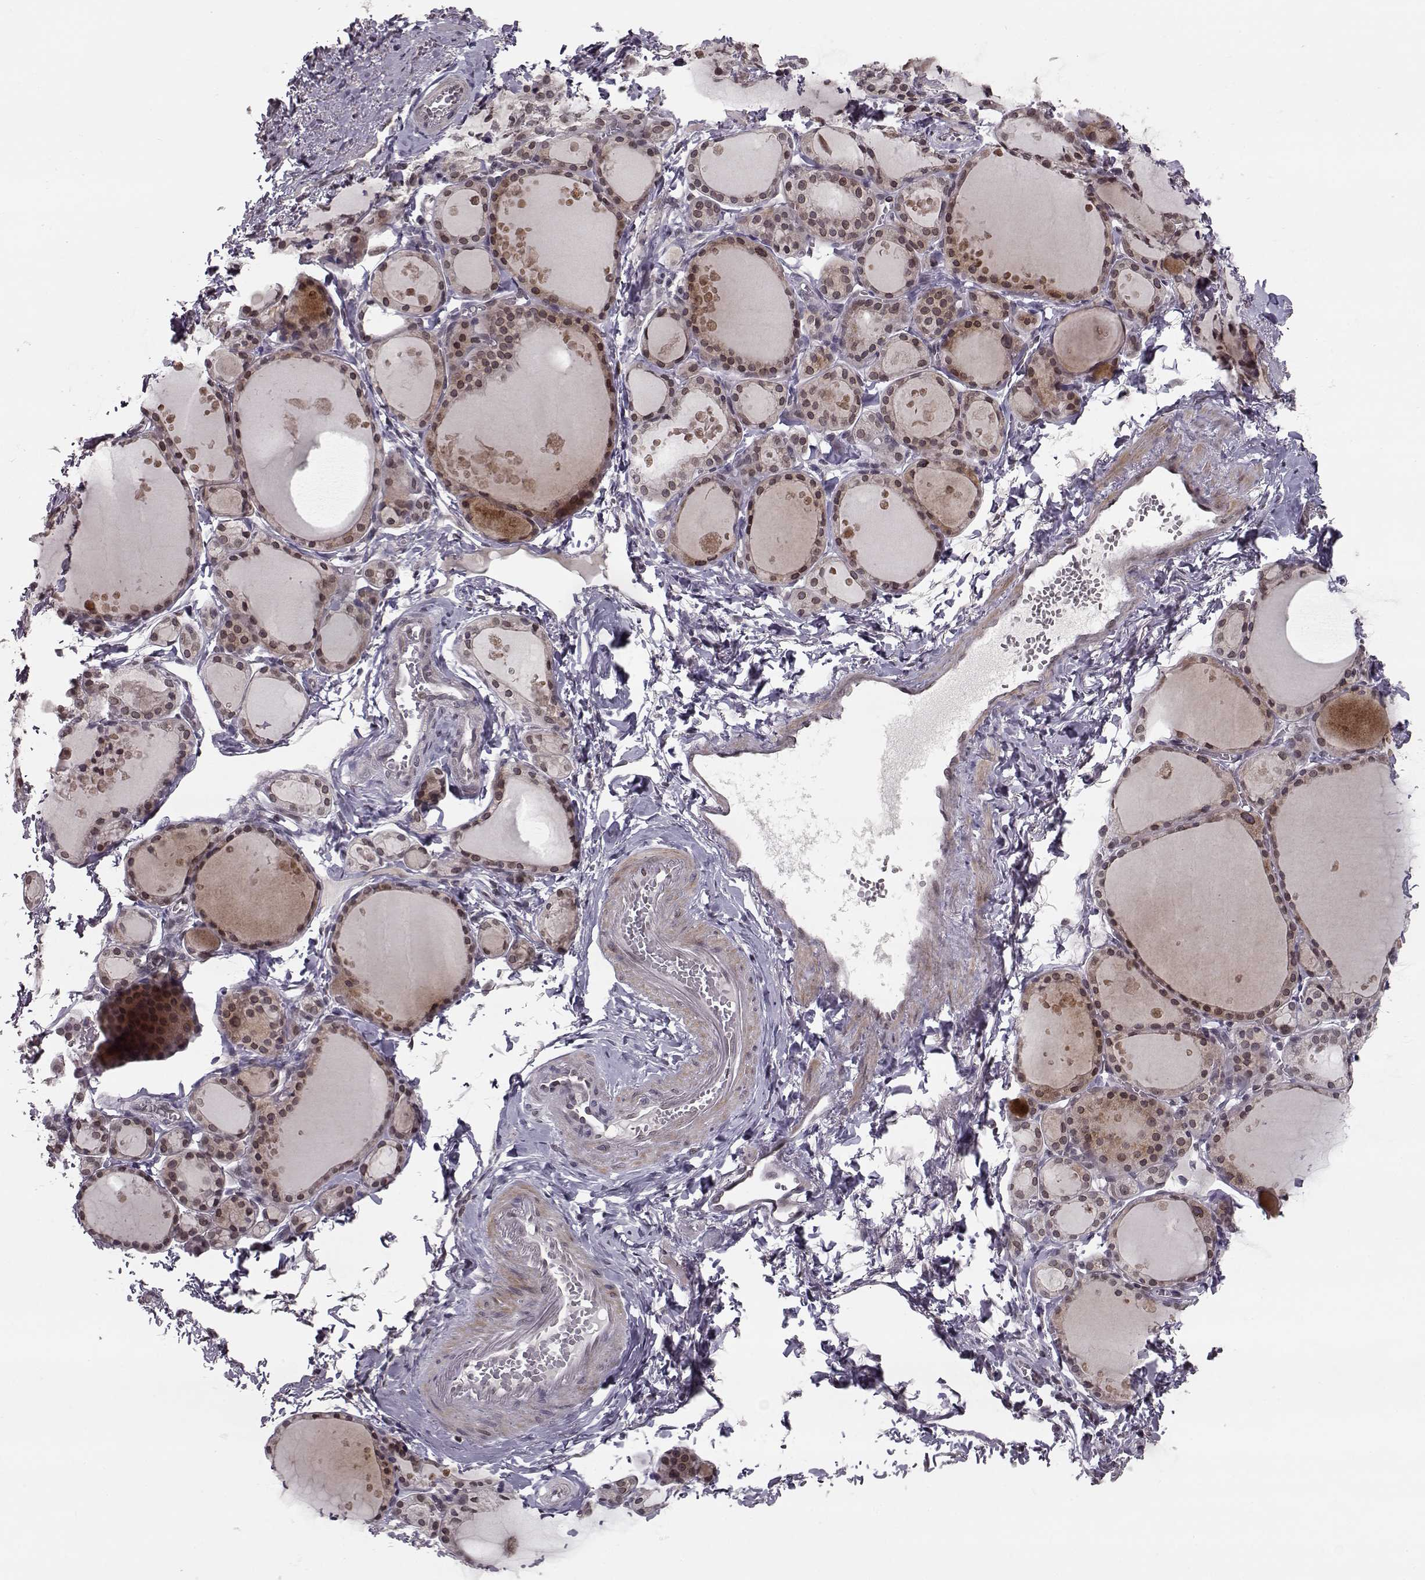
{"staining": {"intensity": "weak", "quantity": ">75%", "location": "cytoplasmic/membranous,nuclear"}, "tissue": "thyroid gland", "cell_type": "Glandular cells", "image_type": "normal", "snomed": [{"axis": "morphology", "description": "Normal tissue, NOS"}, {"axis": "topography", "description": "Thyroid gland"}], "caption": "An image of human thyroid gland stained for a protein displays weak cytoplasmic/membranous,nuclear brown staining in glandular cells. (IHC, brightfield microscopy, high magnification).", "gene": "NUP37", "patient": {"sex": "male", "age": 68}}